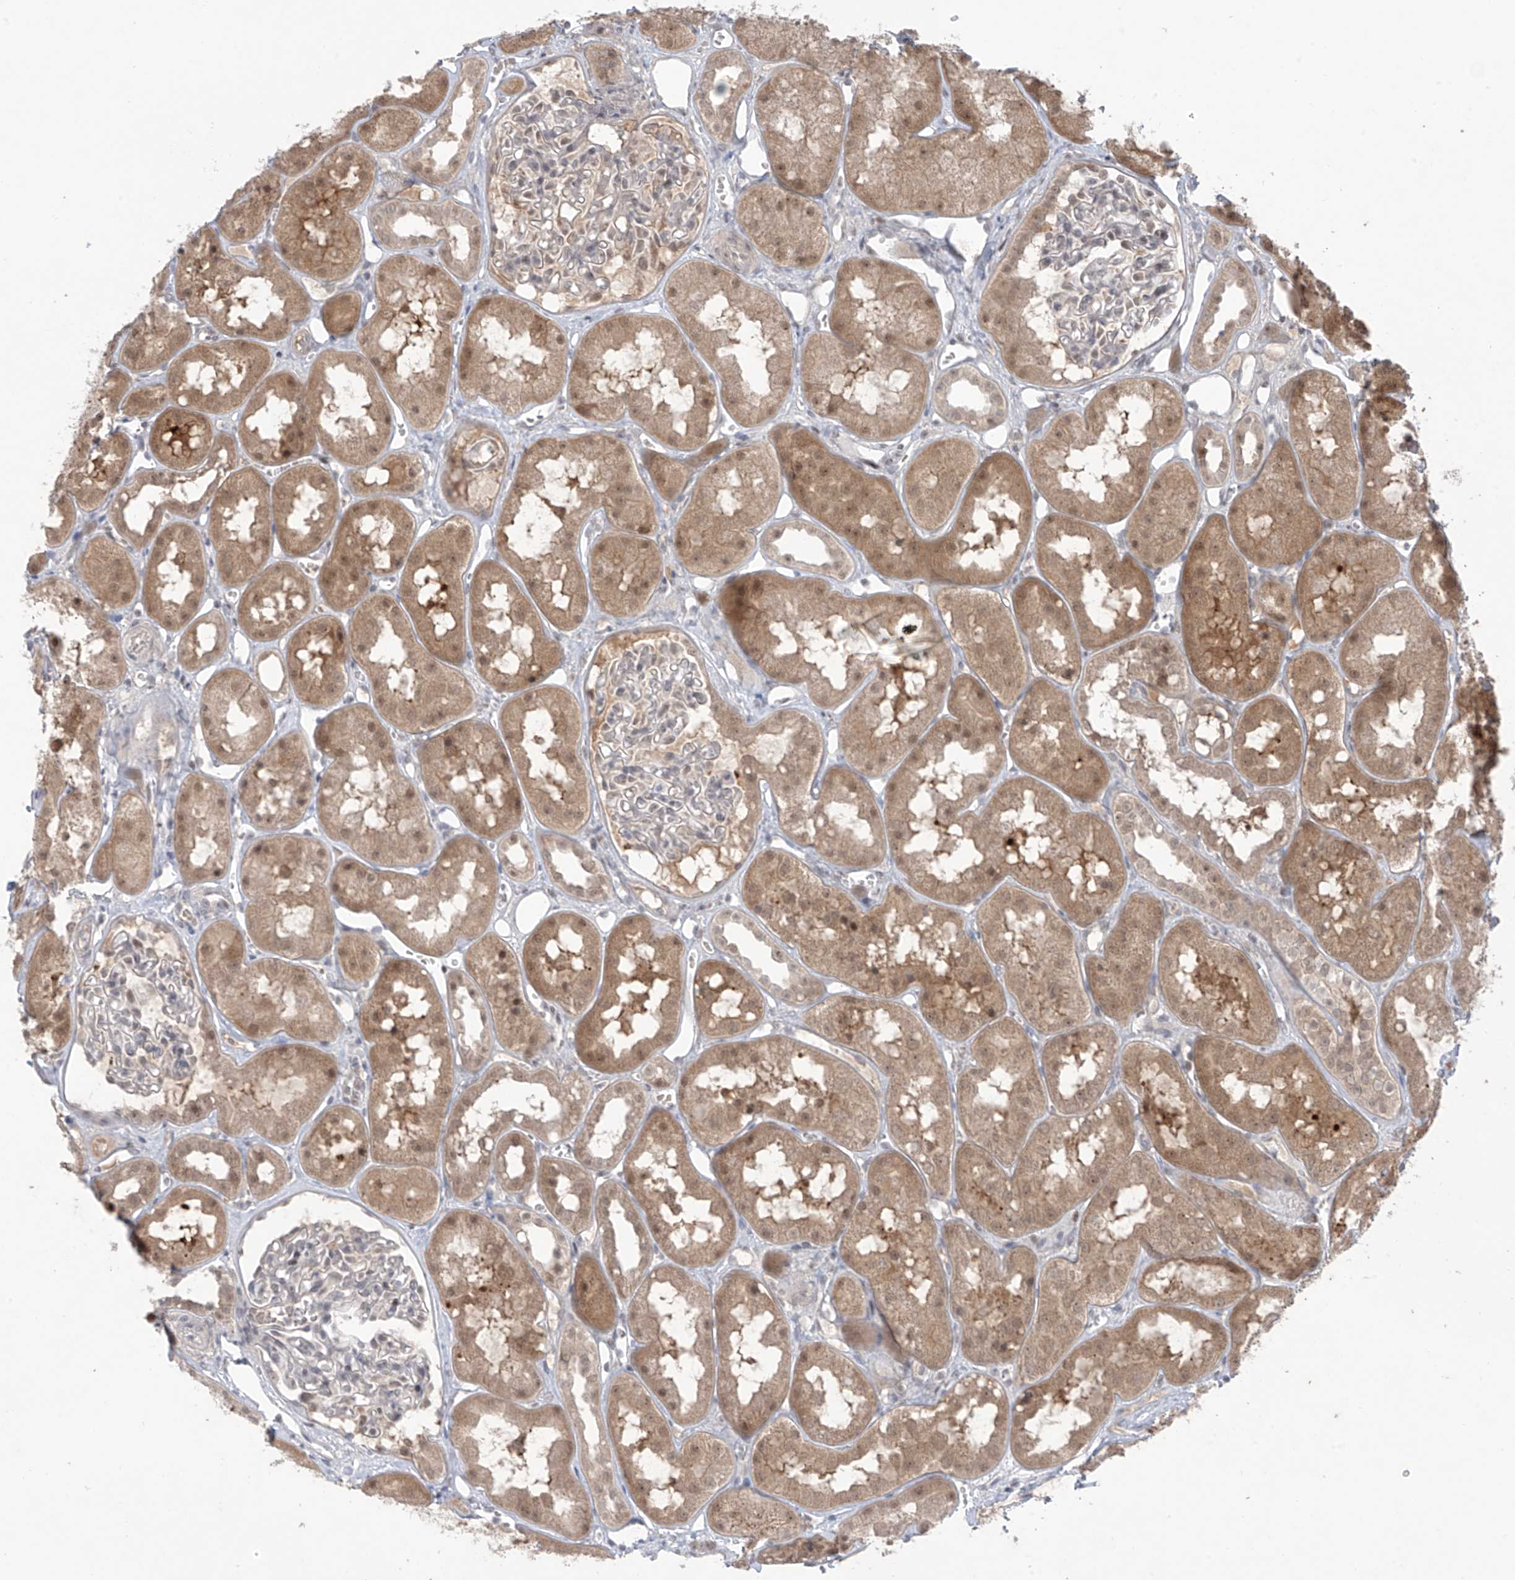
{"staining": {"intensity": "weak", "quantity": "<25%", "location": "cytoplasmic/membranous,nuclear"}, "tissue": "kidney", "cell_type": "Cells in glomeruli", "image_type": "normal", "snomed": [{"axis": "morphology", "description": "Normal tissue, NOS"}, {"axis": "topography", "description": "Kidney"}], "caption": "Kidney stained for a protein using immunohistochemistry demonstrates no expression cells in glomeruli.", "gene": "OGT", "patient": {"sex": "male", "age": 16}}